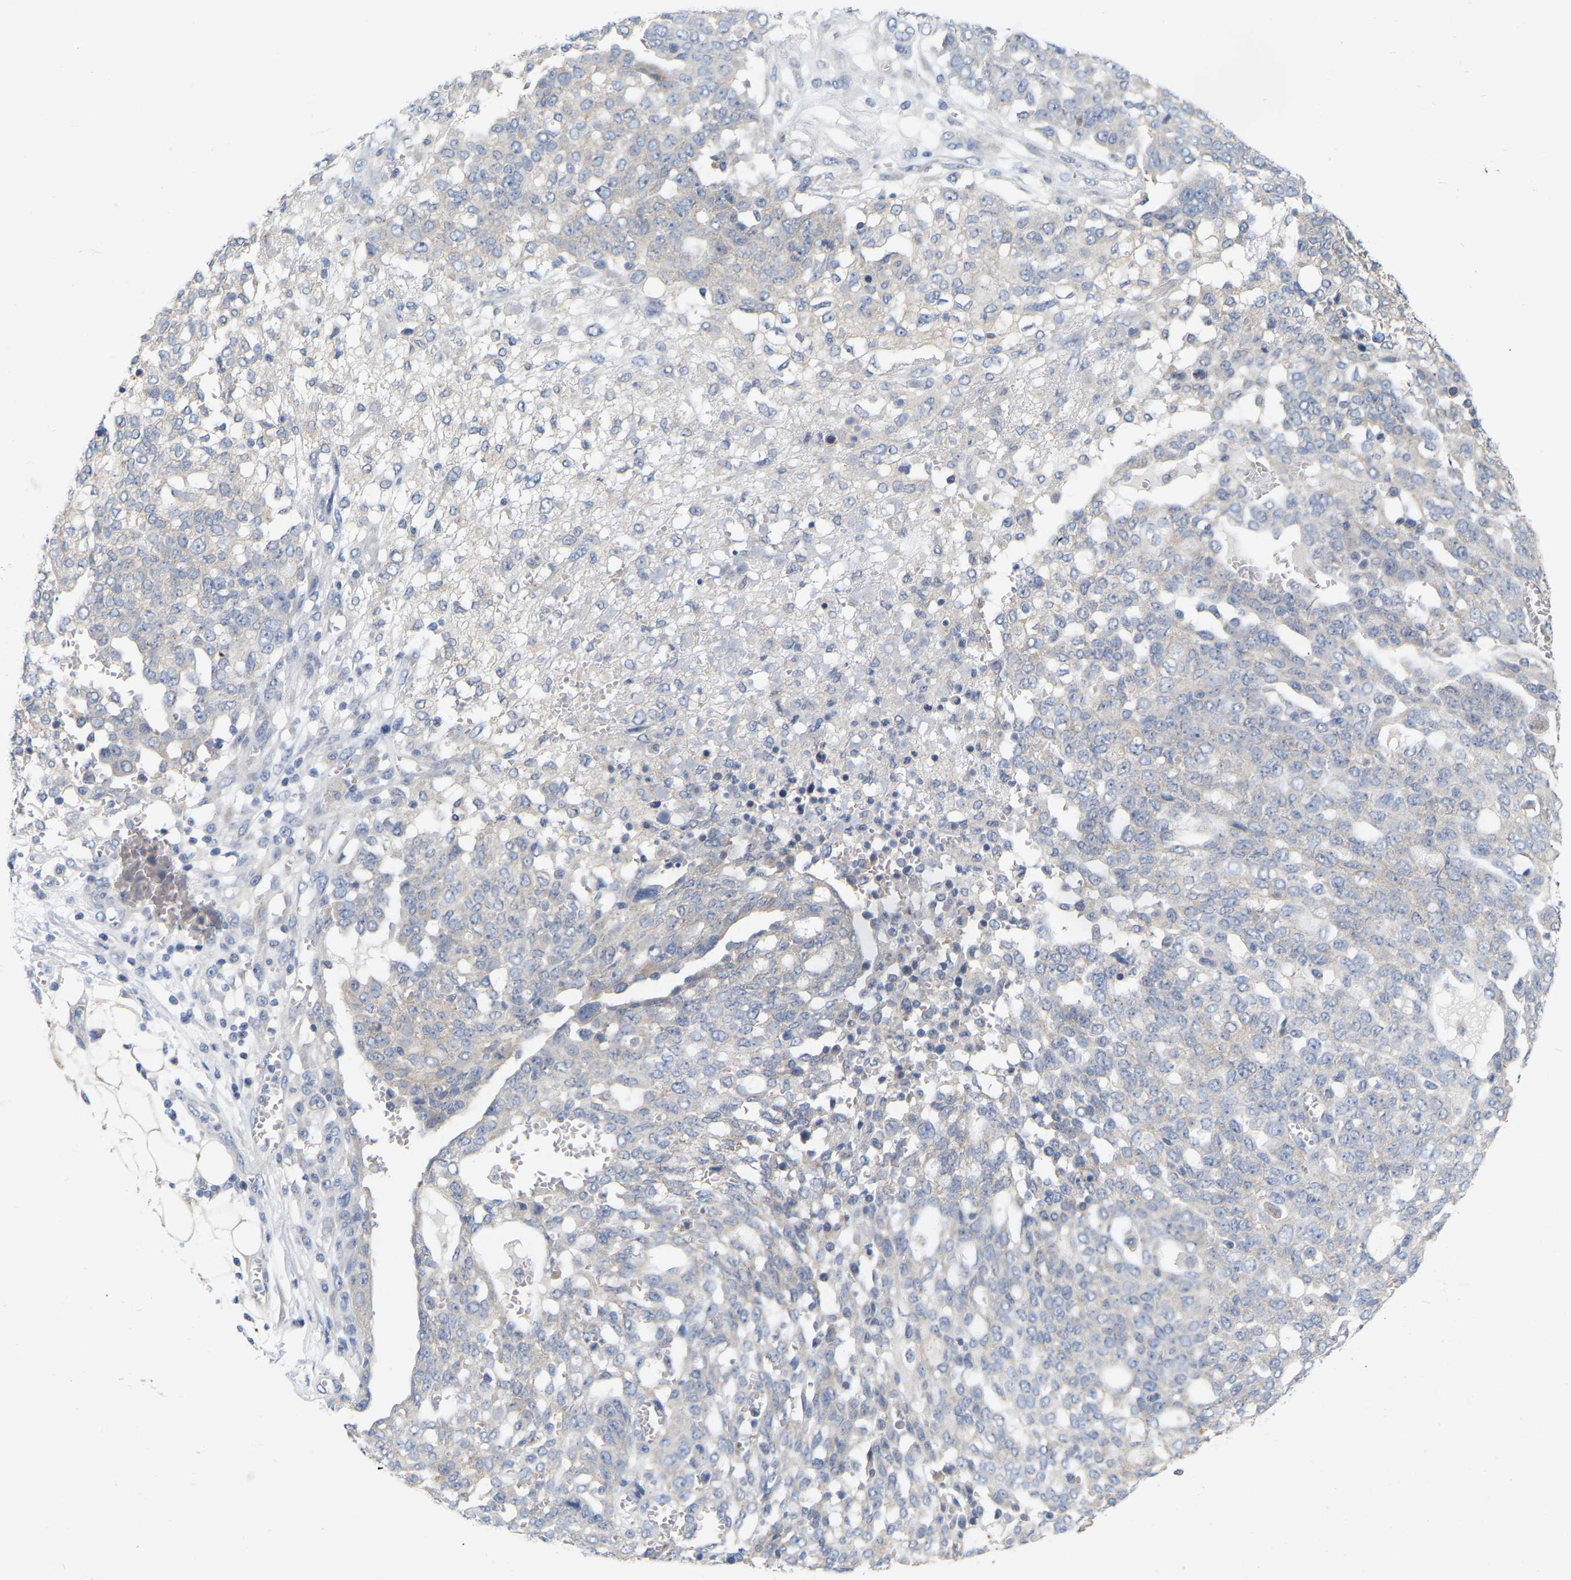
{"staining": {"intensity": "negative", "quantity": "none", "location": "none"}, "tissue": "ovarian cancer", "cell_type": "Tumor cells", "image_type": "cancer", "snomed": [{"axis": "morphology", "description": "Cystadenocarcinoma, serous, NOS"}, {"axis": "topography", "description": "Soft tissue"}, {"axis": "topography", "description": "Ovary"}], "caption": "This is a image of immunohistochemistry (IHC) staining of ovarian cancer (serous cystadenocarcinoma), which shows no expression in tumor cells.", "gene": "WIPI2", "patient": {"sex": "female", "age": 57}}